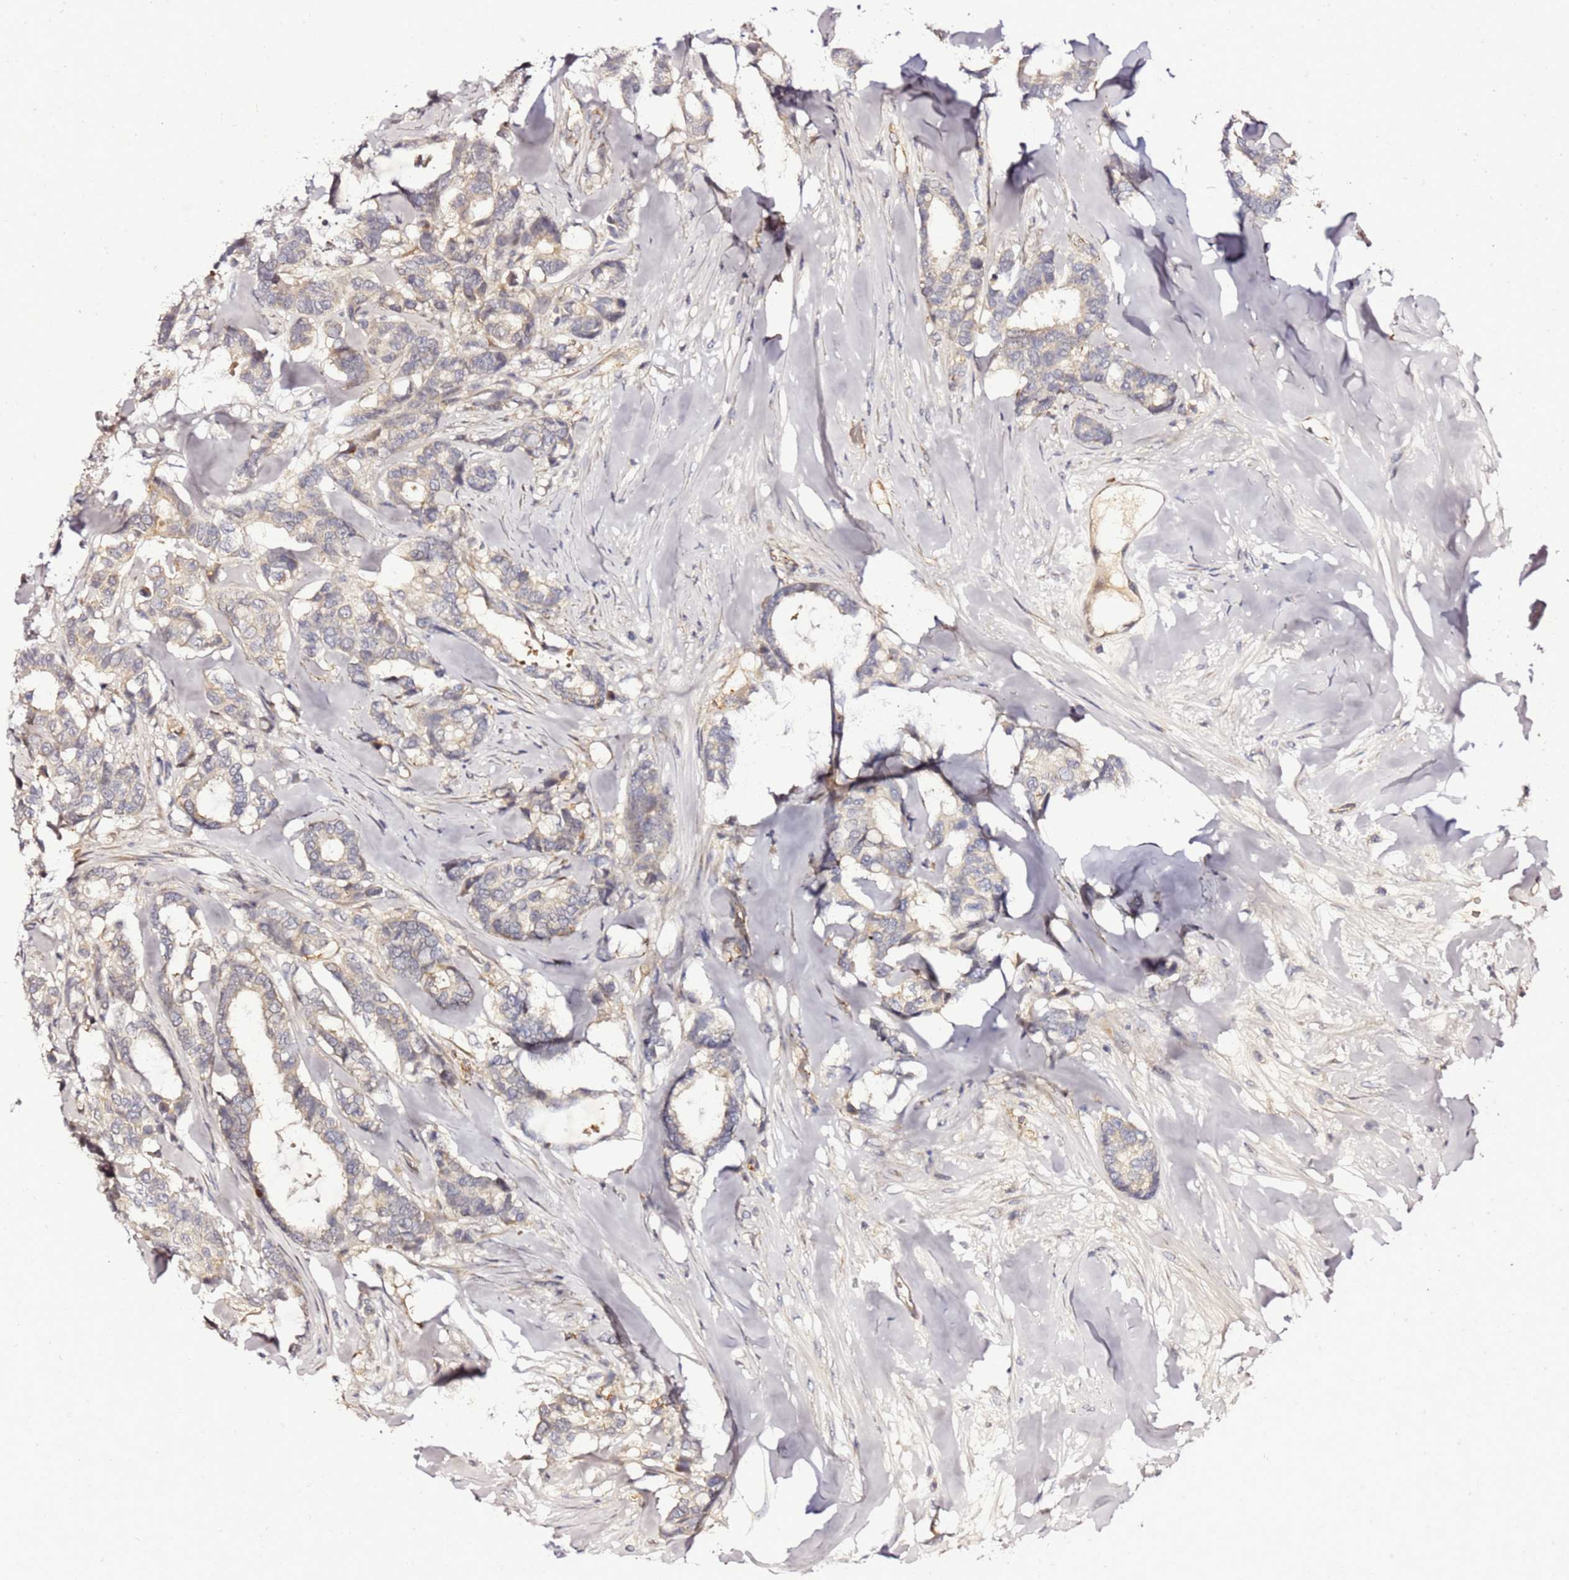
{"staining": {"intensity": "weak", "quantity": "<25%", "location": "cytoplasmic/membranous"}, "tissue": "breast cancer", "cell_type": "Tumor cells", "image_type": "cancer", "snomed": [{"axis": "morphology", "description": "Duct carcinoma"}, {"axis": "topography", "description": "Breast"}], "caption": "High power microscopy histopathology image of an immunohistochemistry (IHC) image of invasive ductal carcinoma (breast), revealing no significant expression in tumor cells.", "gene": "NOL8", "patient": {"sex": "female", "age": 87}}